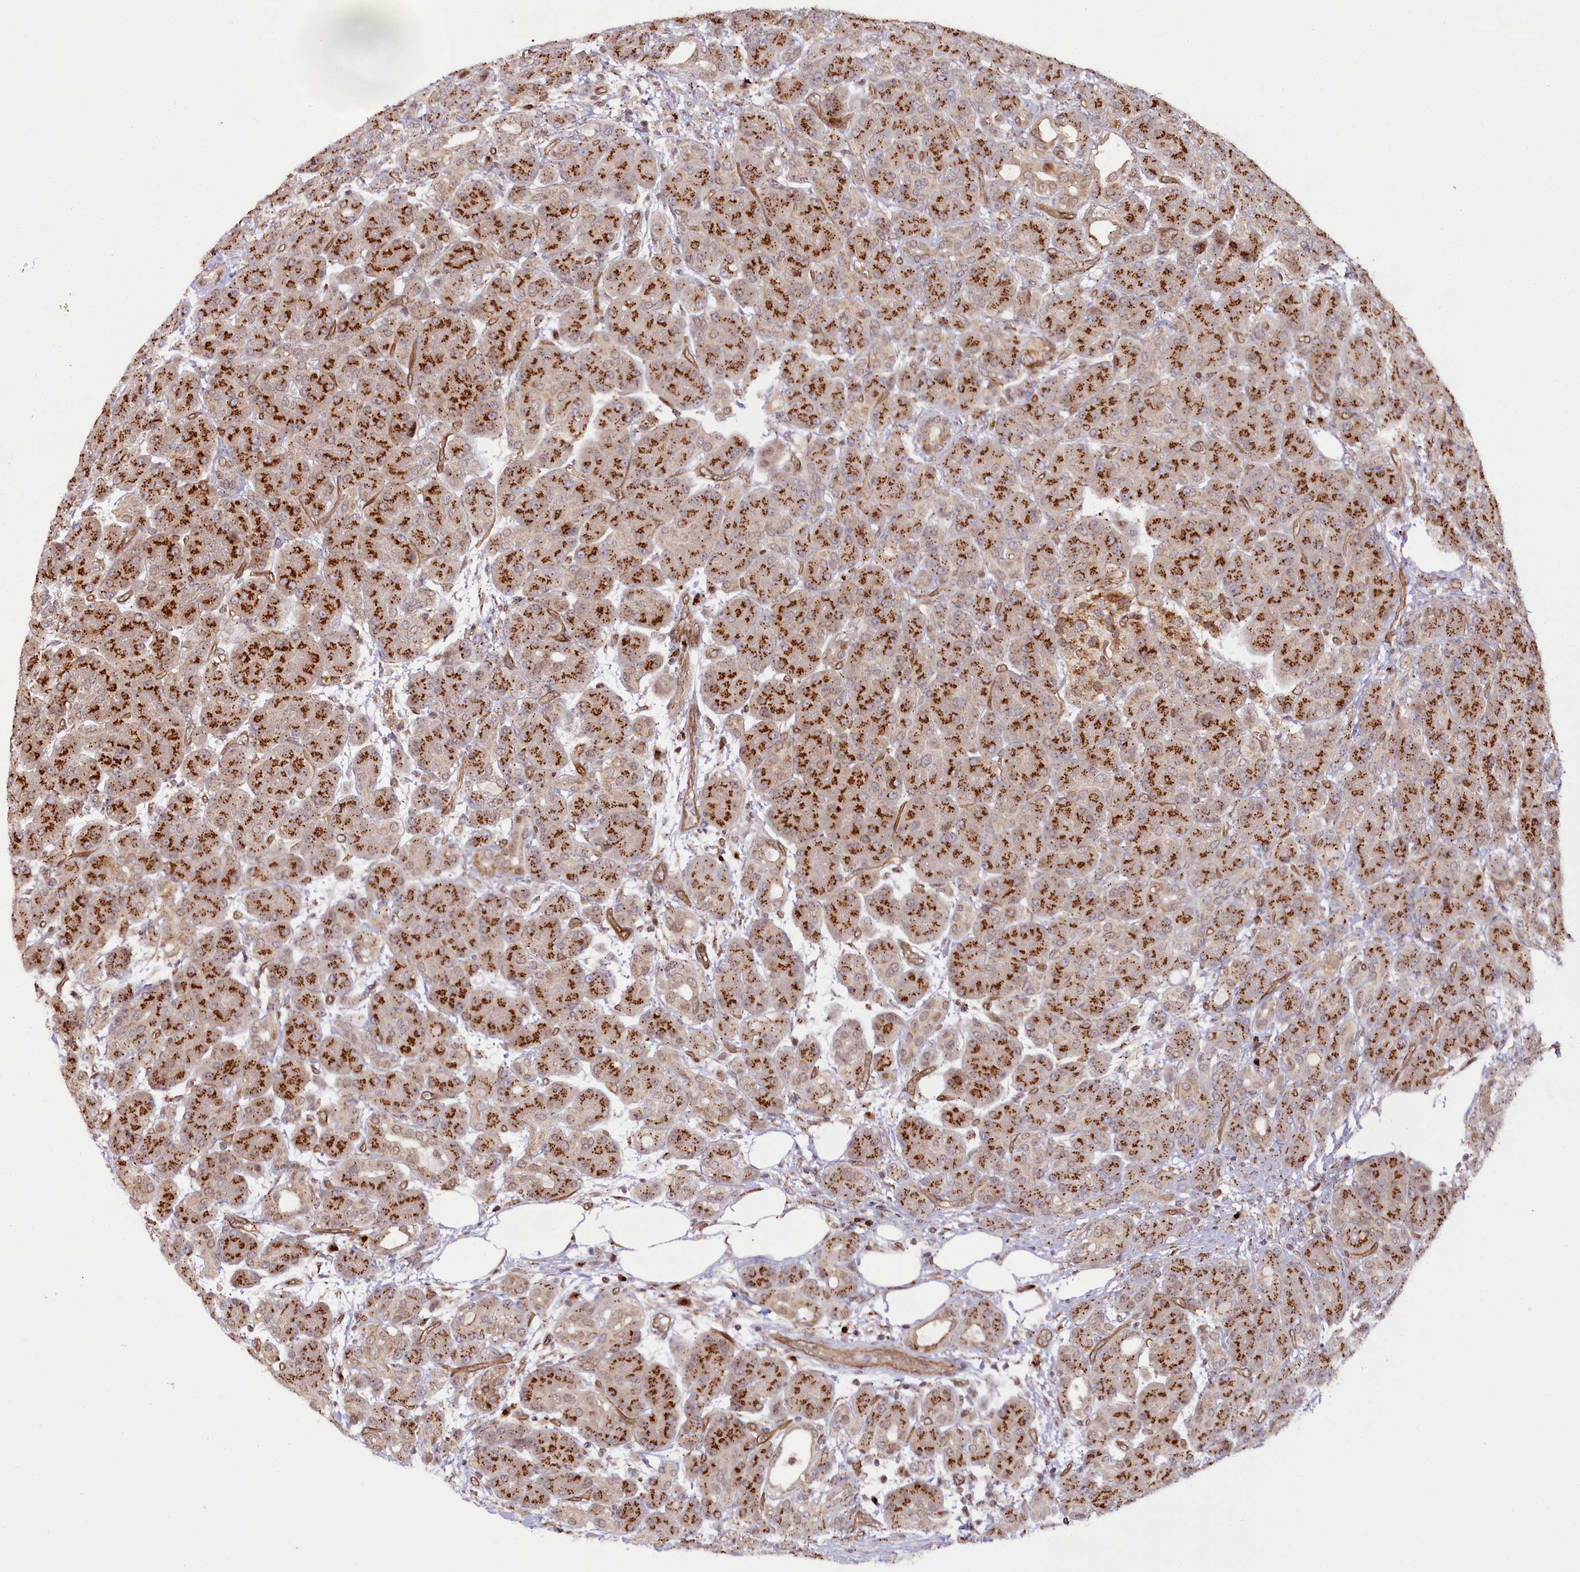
{"staining": {"intensity": "strong", "quantity": ">75%", "location": "cytoplasmic/membranous"}, "tissue": "pancreas", "cell_type": "Exocrine glandular cells", "image_type": "normal", "snomed": [{"axis": "morphology", "description": "Normal tissue, NOS"}, {"axis": "topography", "description": "Pancreas"}], "caption": "DAB (3,3'-diaminobenzidine) immunohistochemical staining of unremarkable human pancreas exhibits strong cytoplasmic/membranous protein expression in approximately >75% of exocrine glandular cells.", "gene": "COPG1", "patient": {"sex": "male", "age": 63}}